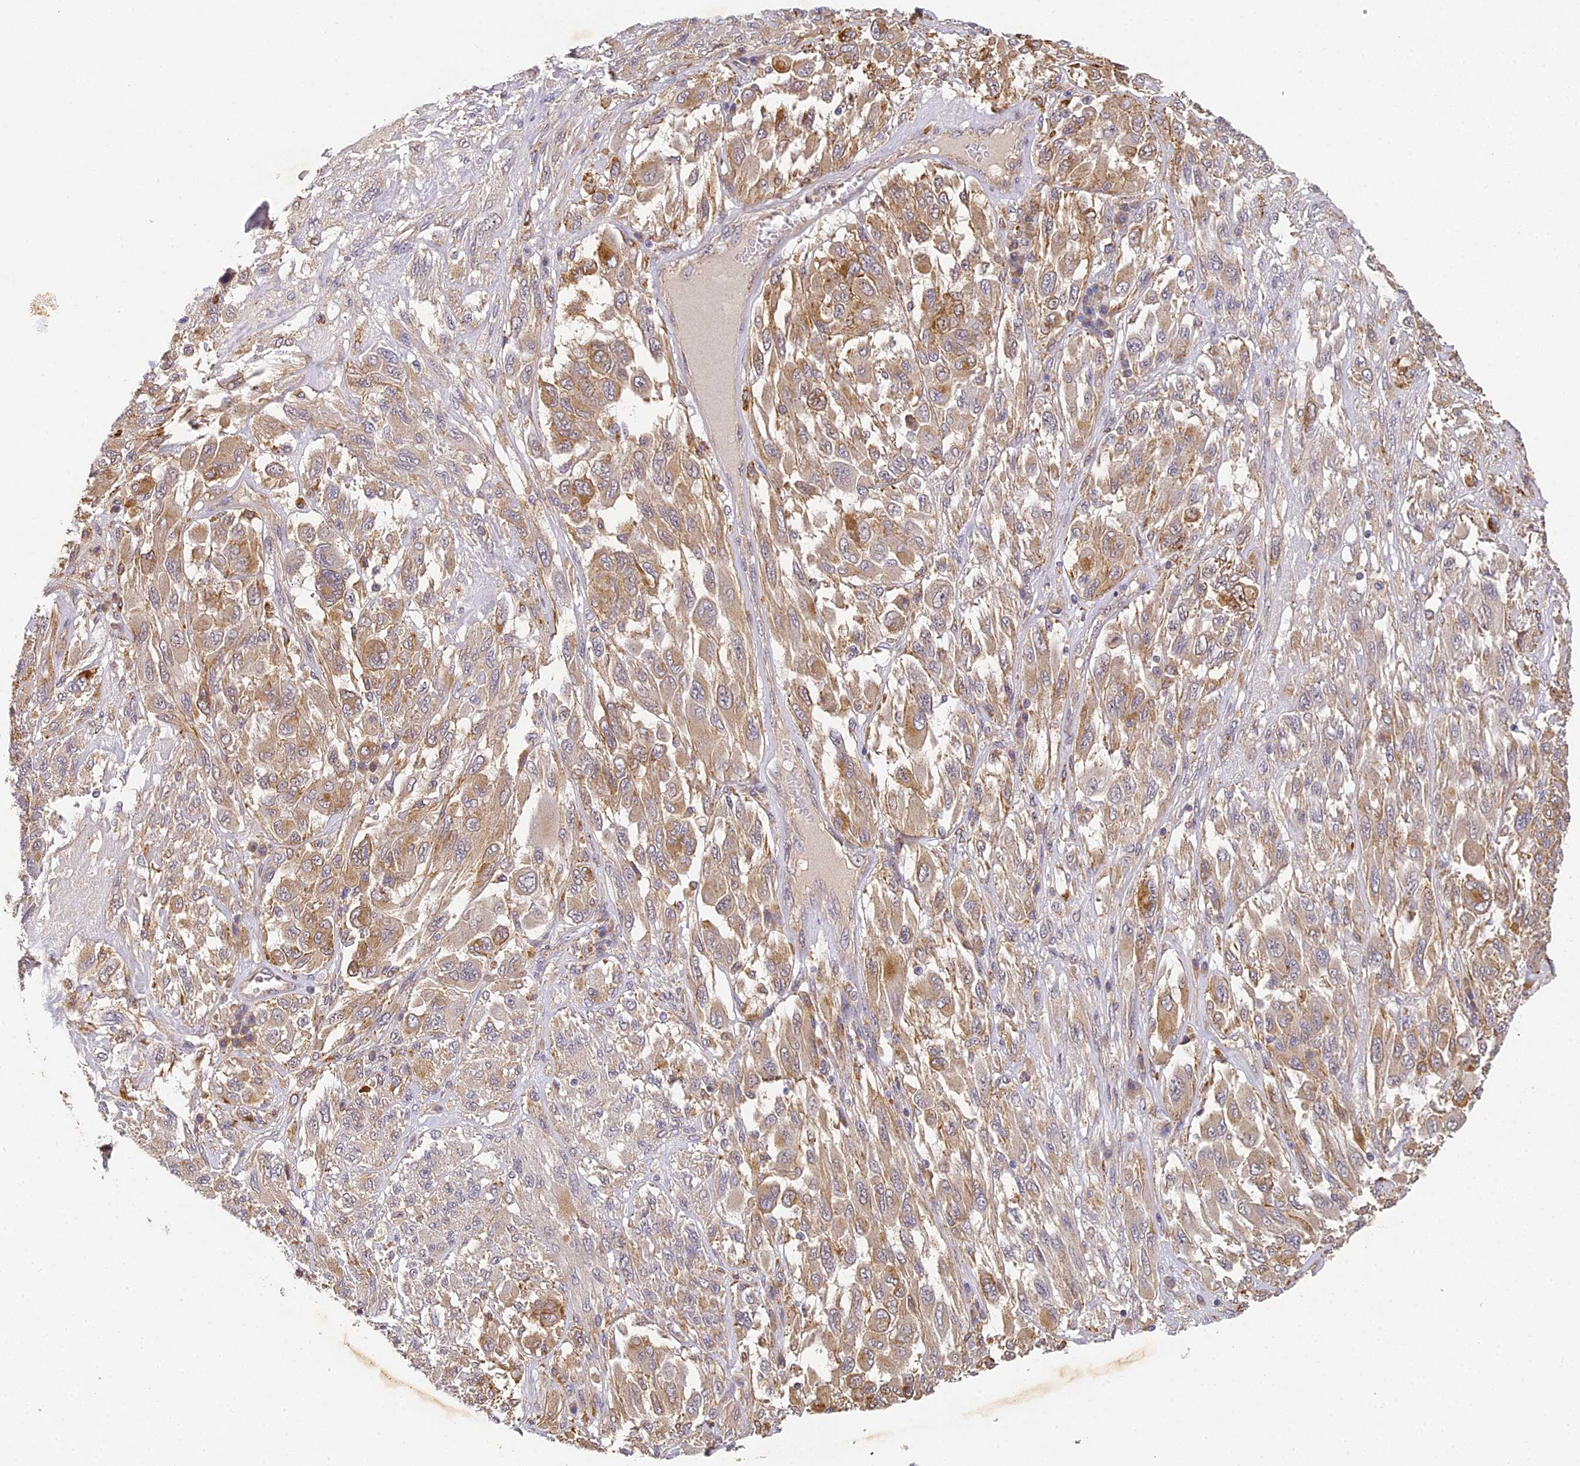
{"staining": {"intensity": "moderate", "quantity": ">75%", "location": "cytoplasmic/membranous"}, "tissue": "melanoma", "cell_type": "Tumor cells", "image_type": "cancer", "snomed": [{"axis": "morphology", "description": "Malignant melanoma, NOS"}, {"axis": "topography", "description": "Skin"}], "caption": "Malignant melanoma stained for a protein displays moderate cytoplasmic/membranous positivity in tumor cells.", "gene": "YAE1", "patient": {"sex": "female", "age": 91}}